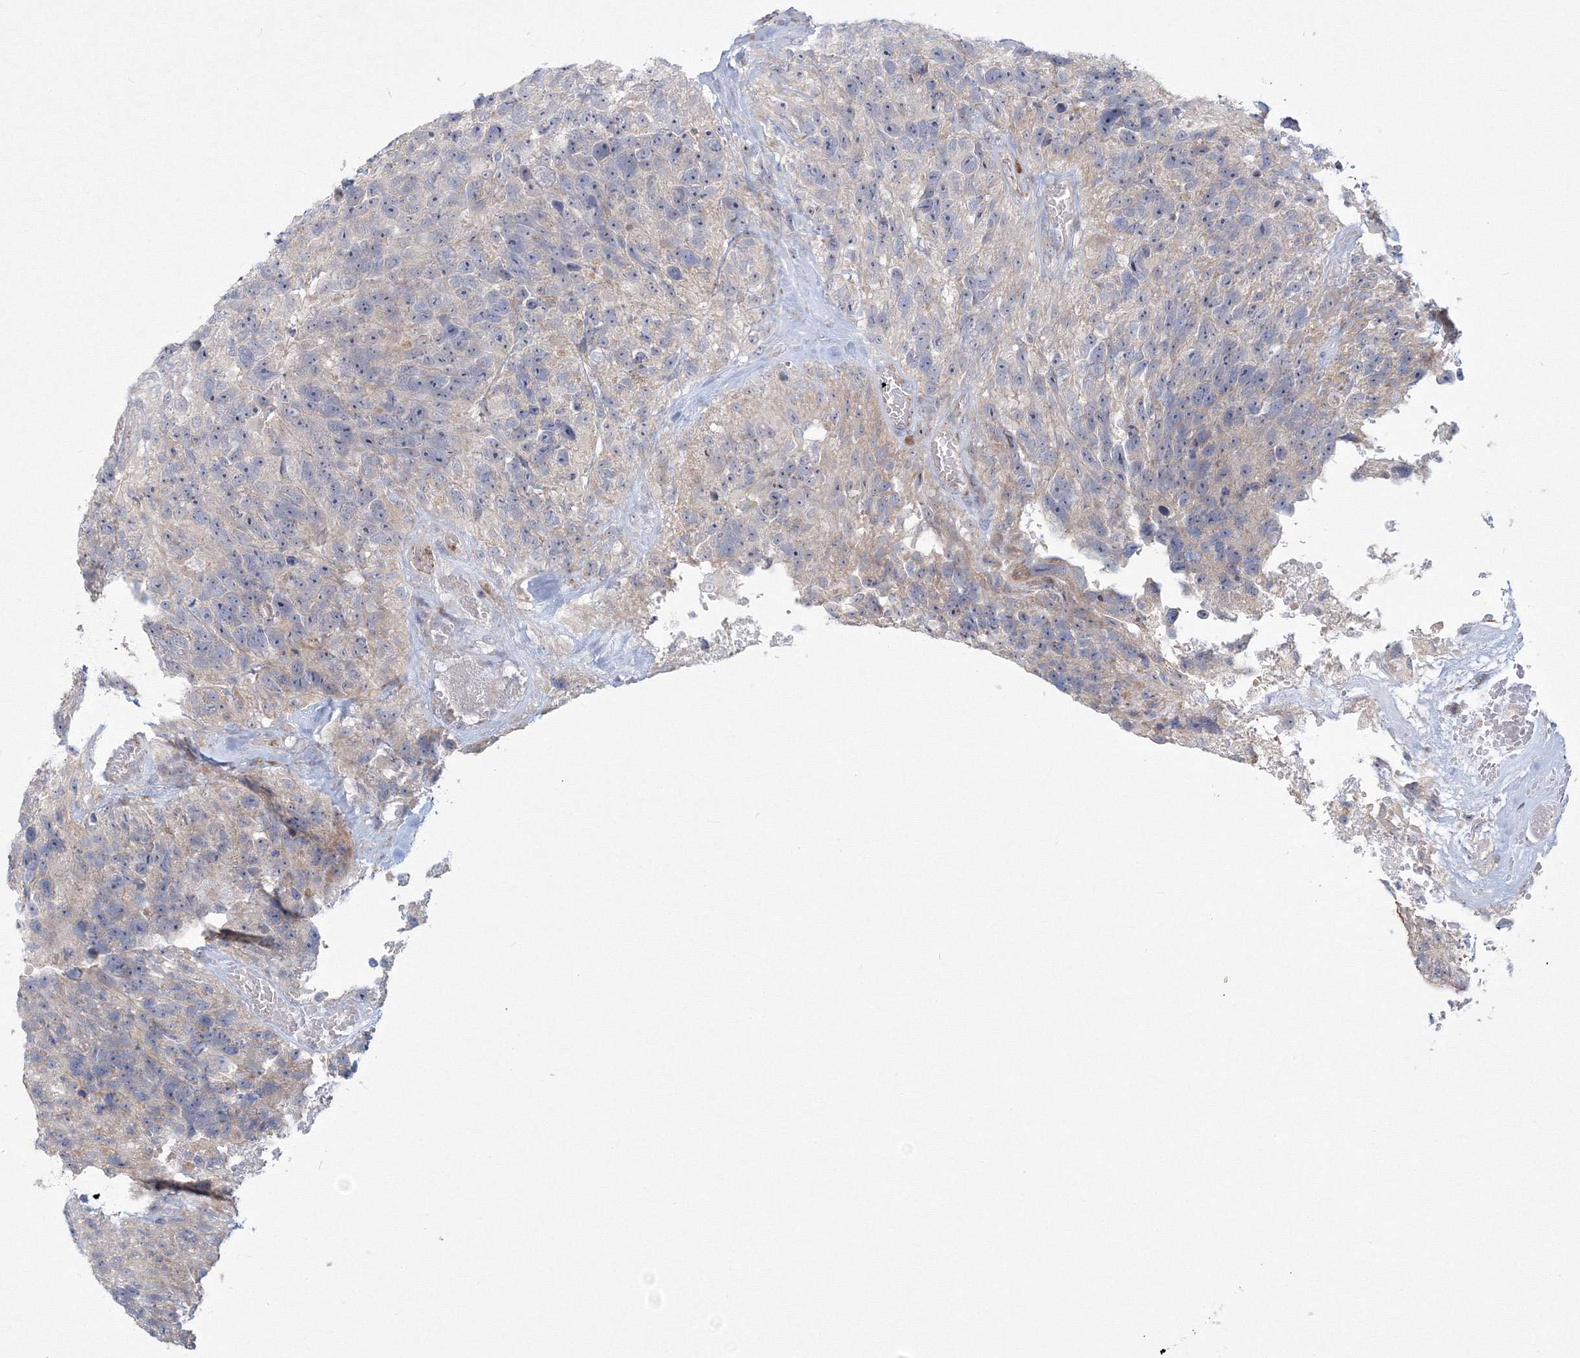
{"staining": {"intensity": "weak", "quantity": "<25%", "location": "cytoplasmic/membranous"}, "tissue": "glioma", "cell_type": "Tumor cells", "image_type": "cancer", "snomed": [{"axis": "morphology", "description": "Glioma, malignant, High grade"}, {"axis": "topography", "description": "Brain"}], "caption": "Immunohistochemistry (IHC) image of neoplastic tissue: human malignant high-grade glioma stained with DAB (3,3'-diaminobenzidine) shows no significant protein staining in tumor cells. The staining was performed using DAB (3,3'-diaminobenzidine) to visualize the protein expression in brown, while the nuclei were stained in blue with hematoxylin (Magnification: 20x).", "gene": "WDR49", "patient": {"sex": "male", "age": 69}}